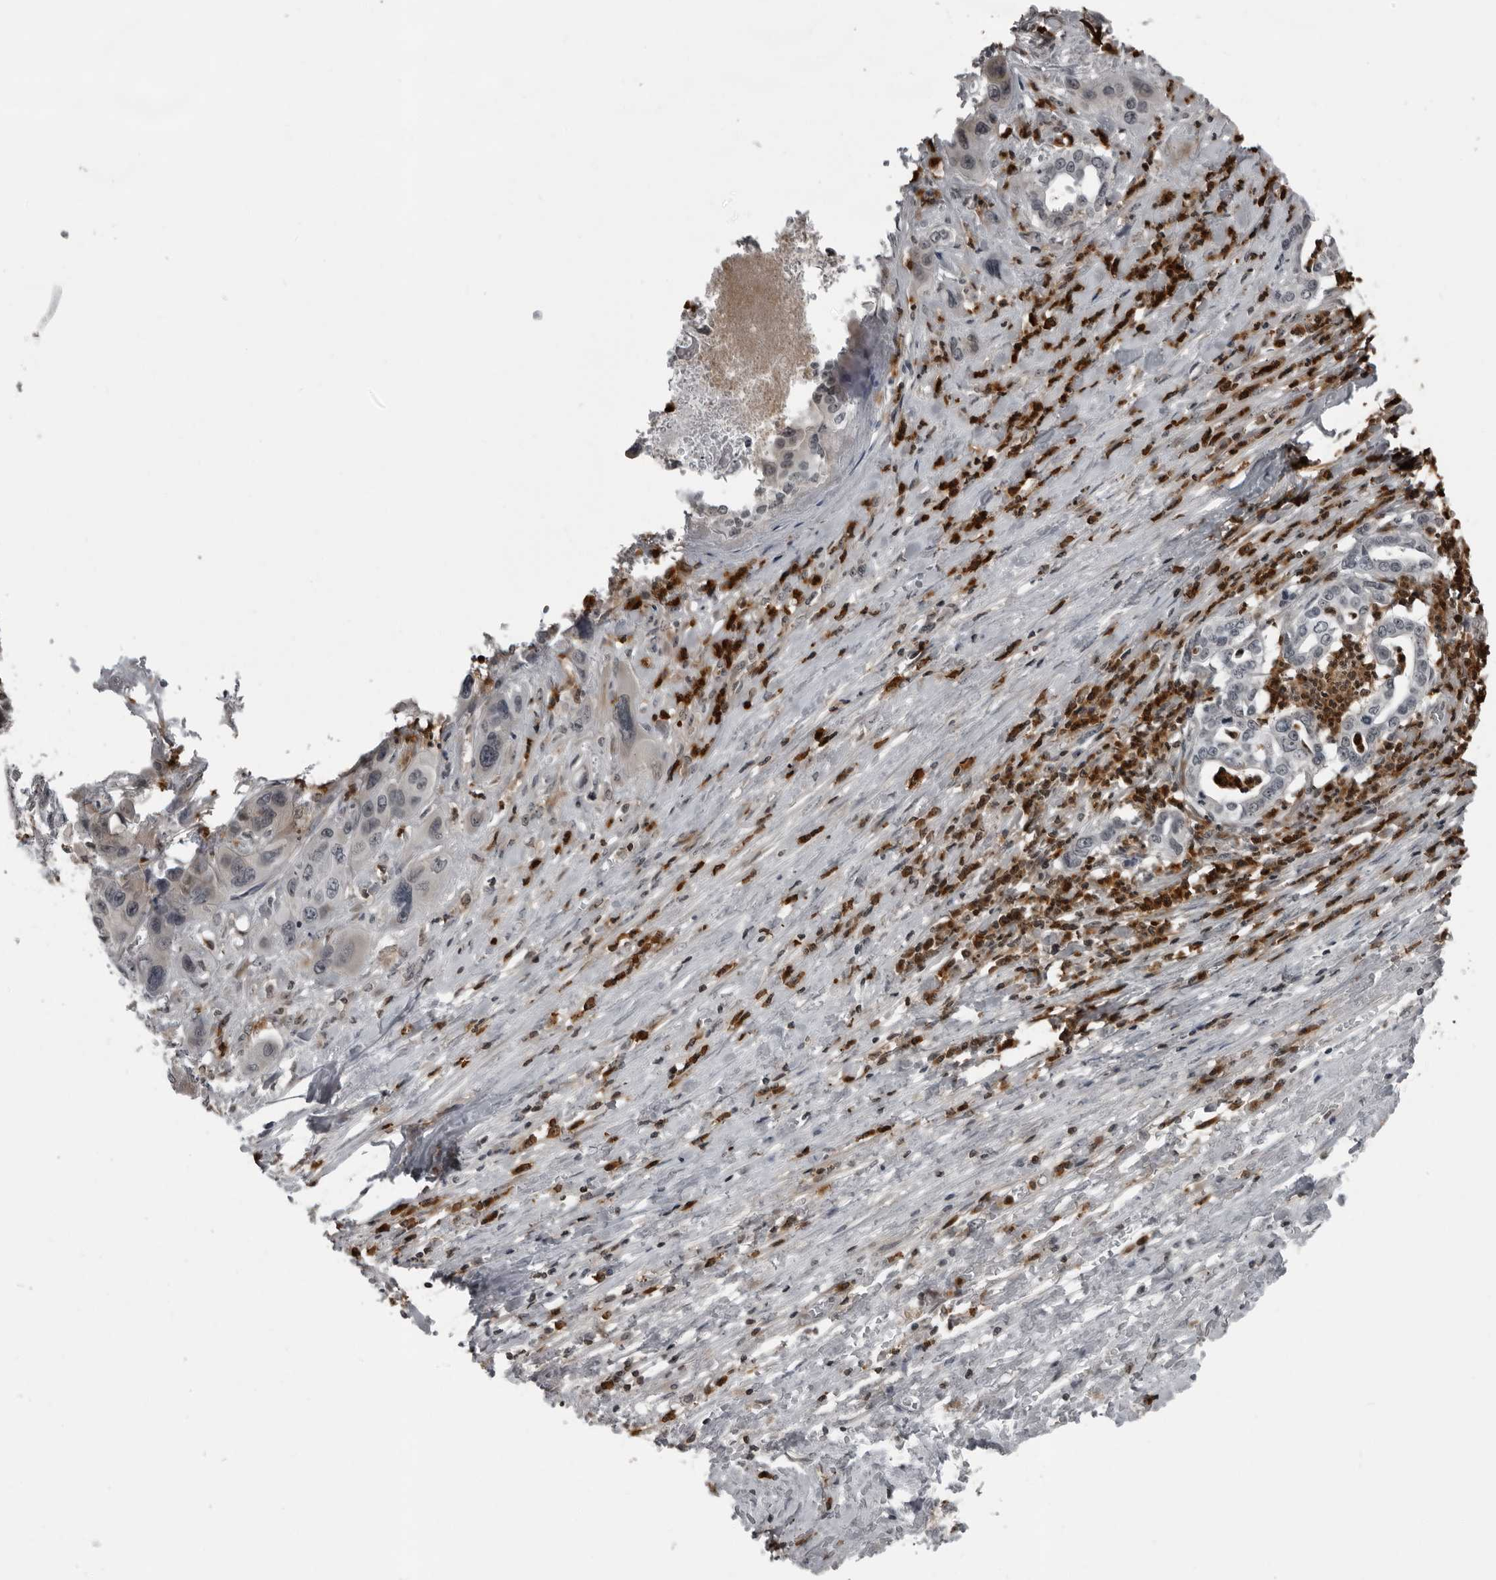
{"staining": {"intensity": "negative", "quantity": "none", "location": "none"}, "tissue": "liver cancer", "cell_type": "Tumor cells", "image_type": "cancer", "snomed": [{"axis": "morphology", "description": "Cholangiocarcinoma"}, {"axis": "topography", "description": "Liver"}], "caption": "This photomicrograph is of liver cancer (cholangiocarcinoma) stained with immunohistochemistry to label a protein in brown with the nuclei are counter-stained blue. There is no staining in tumor cells.", "gene": "RTCA", "patient": {"sex": "female", "age": 61}}